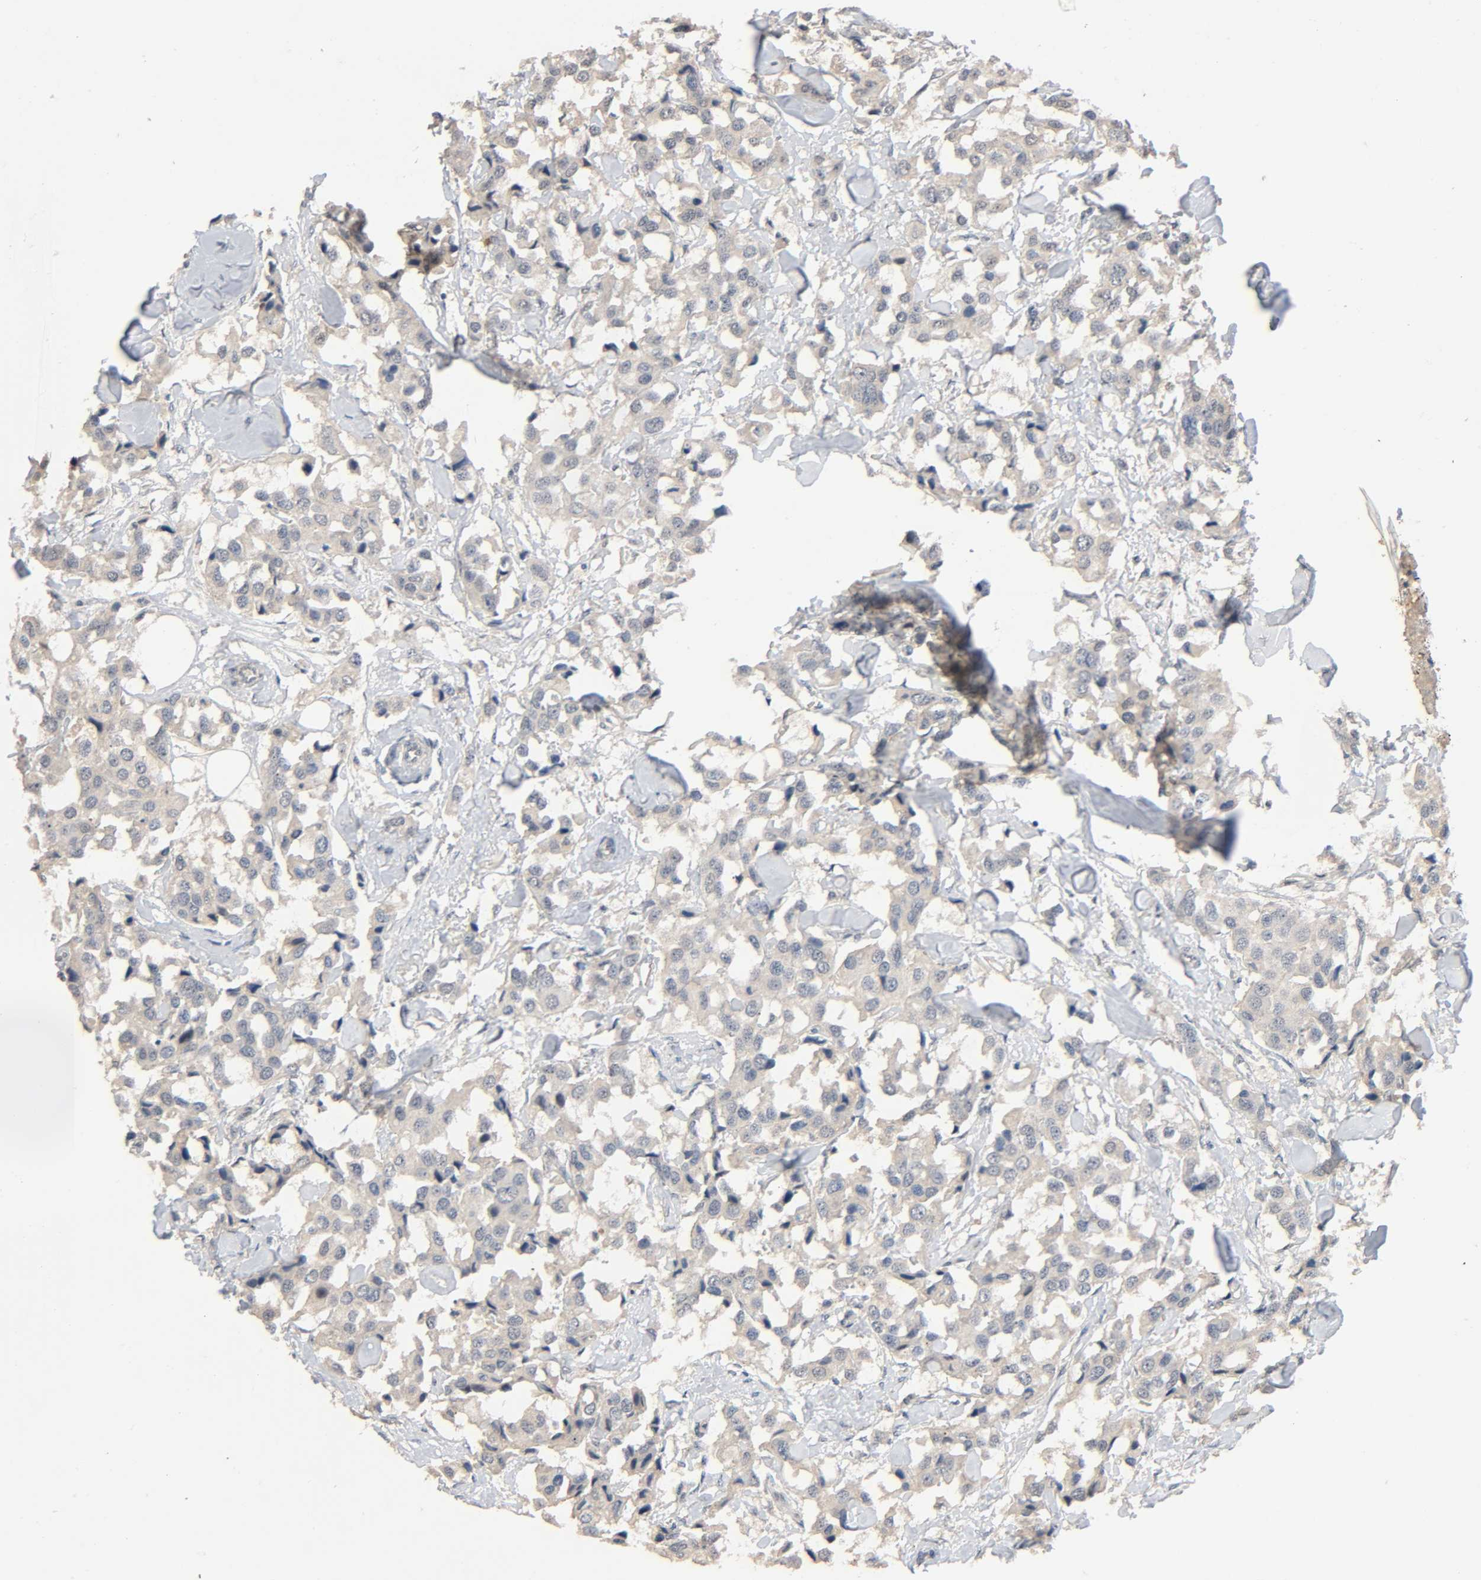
{"staining": {"intensity": "negative", "quantity": "none", "location": "none"}, "tissue": "breast cancer", "cell_type": "Tumor cells", "image_type": "cancer", "snomed": [{"axis": "morphology", "description": "Duct carcinoma"}, {"axis": "topography", "description": "Breast"}], "caption": "Human breast infiltrating ductal carcinoma stained for a protein using IHC exhibits no positivity in tumor cells.", "gene": "MAGEA8", "patient": {"sex": "female", "age": 80}}